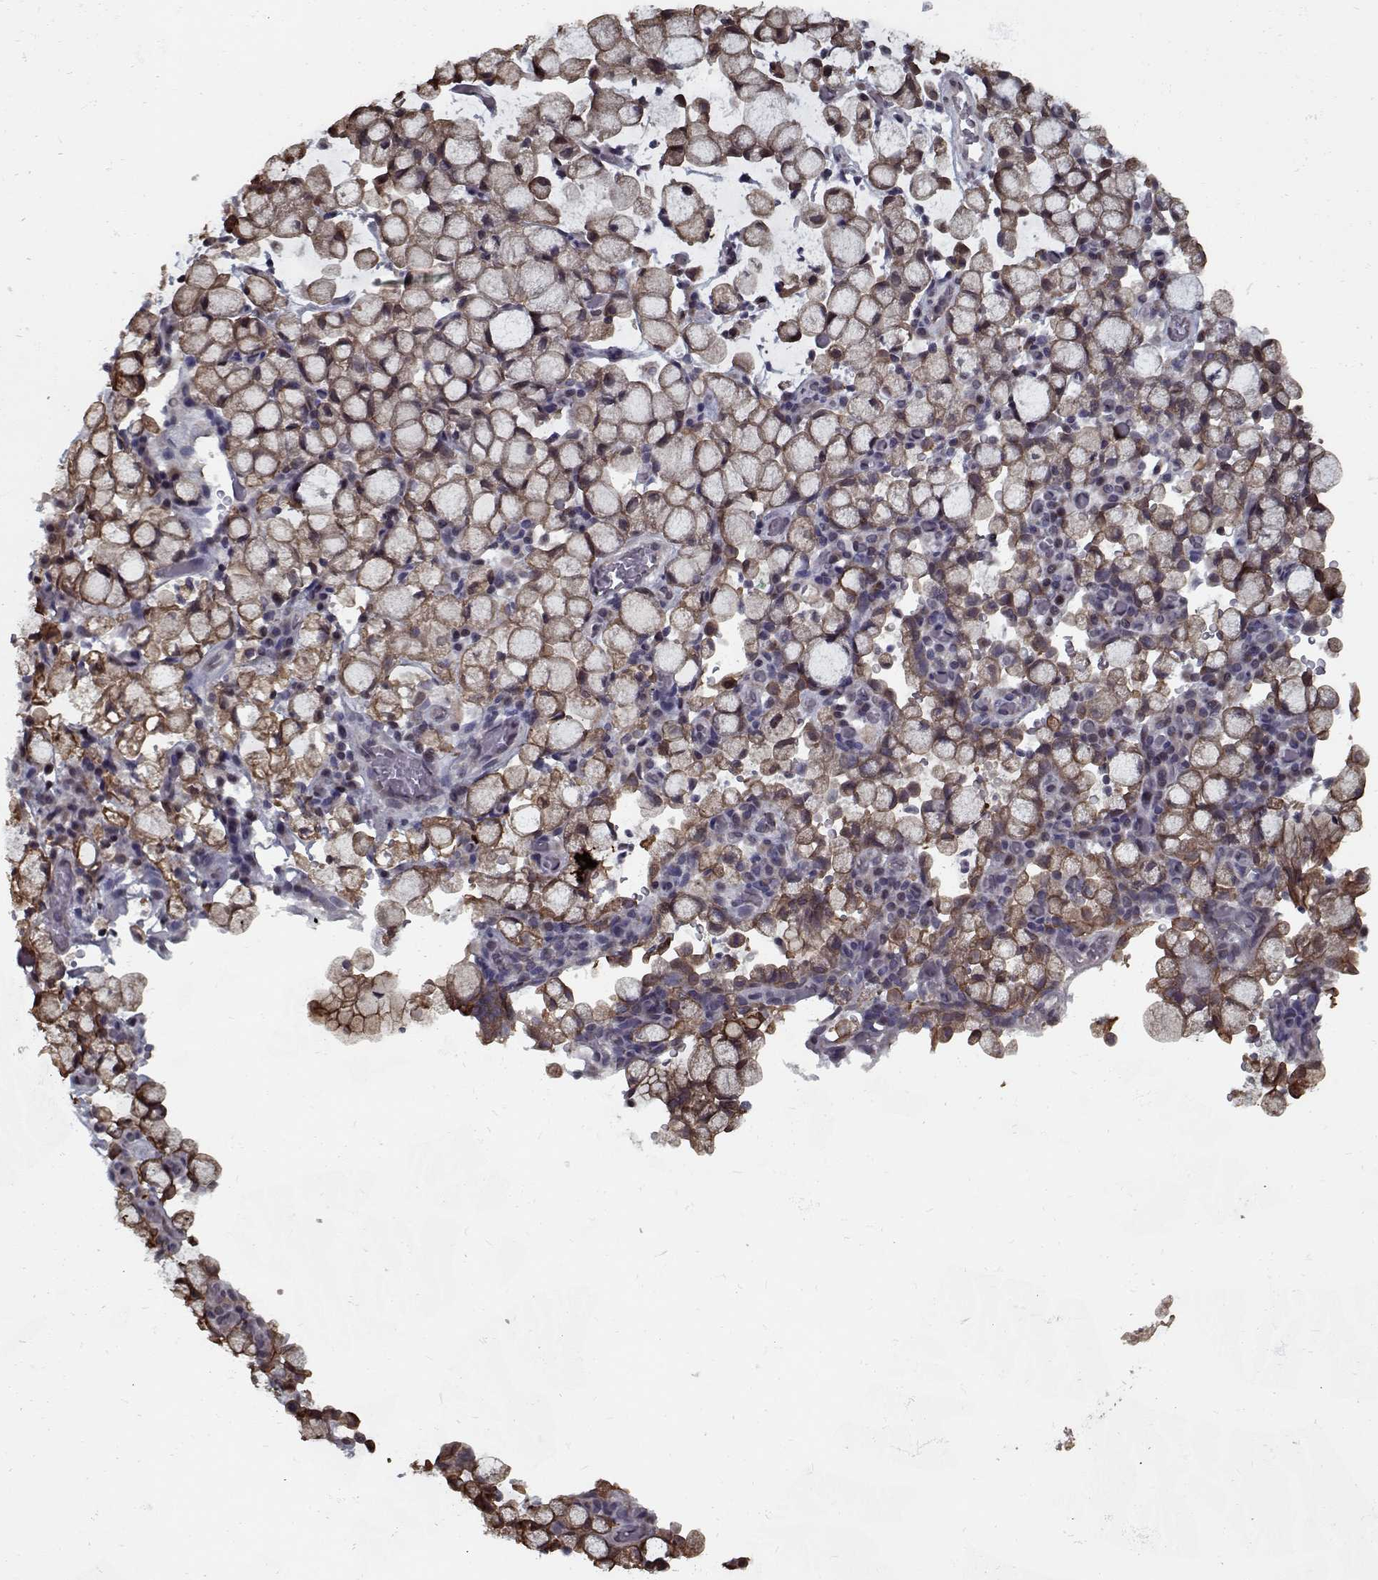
{"staining": {"intensity": "moderate", "quantity": ">75%", "location": "cytoplasmic/membranous"}, "tissue": "stomach cancer", "cell_type": "Tumor cells", "image_type": "cancer", "snomed": [{"axis": "morphology", "description": "Adenocarcinoma, NOS"}, {"axis": "topography", "description": "Stomach"}], "caption": "DAB (3,3'-diaminobenzidine) immunohistochemical staining of human stomach cancer (adenocarcinoma) reveals moderate cytoplasmic/membranous protein positivity in about >75% of tumor cells. The staining was performed using DAB (3,3'-diaminobenzidine) to visualize the protein expression in brown, while the nuclei were stained in blue with hematoxylin (Magnification: 20x).", "gene": "NLK", "patient": {"sex": "male", "age": 58}}